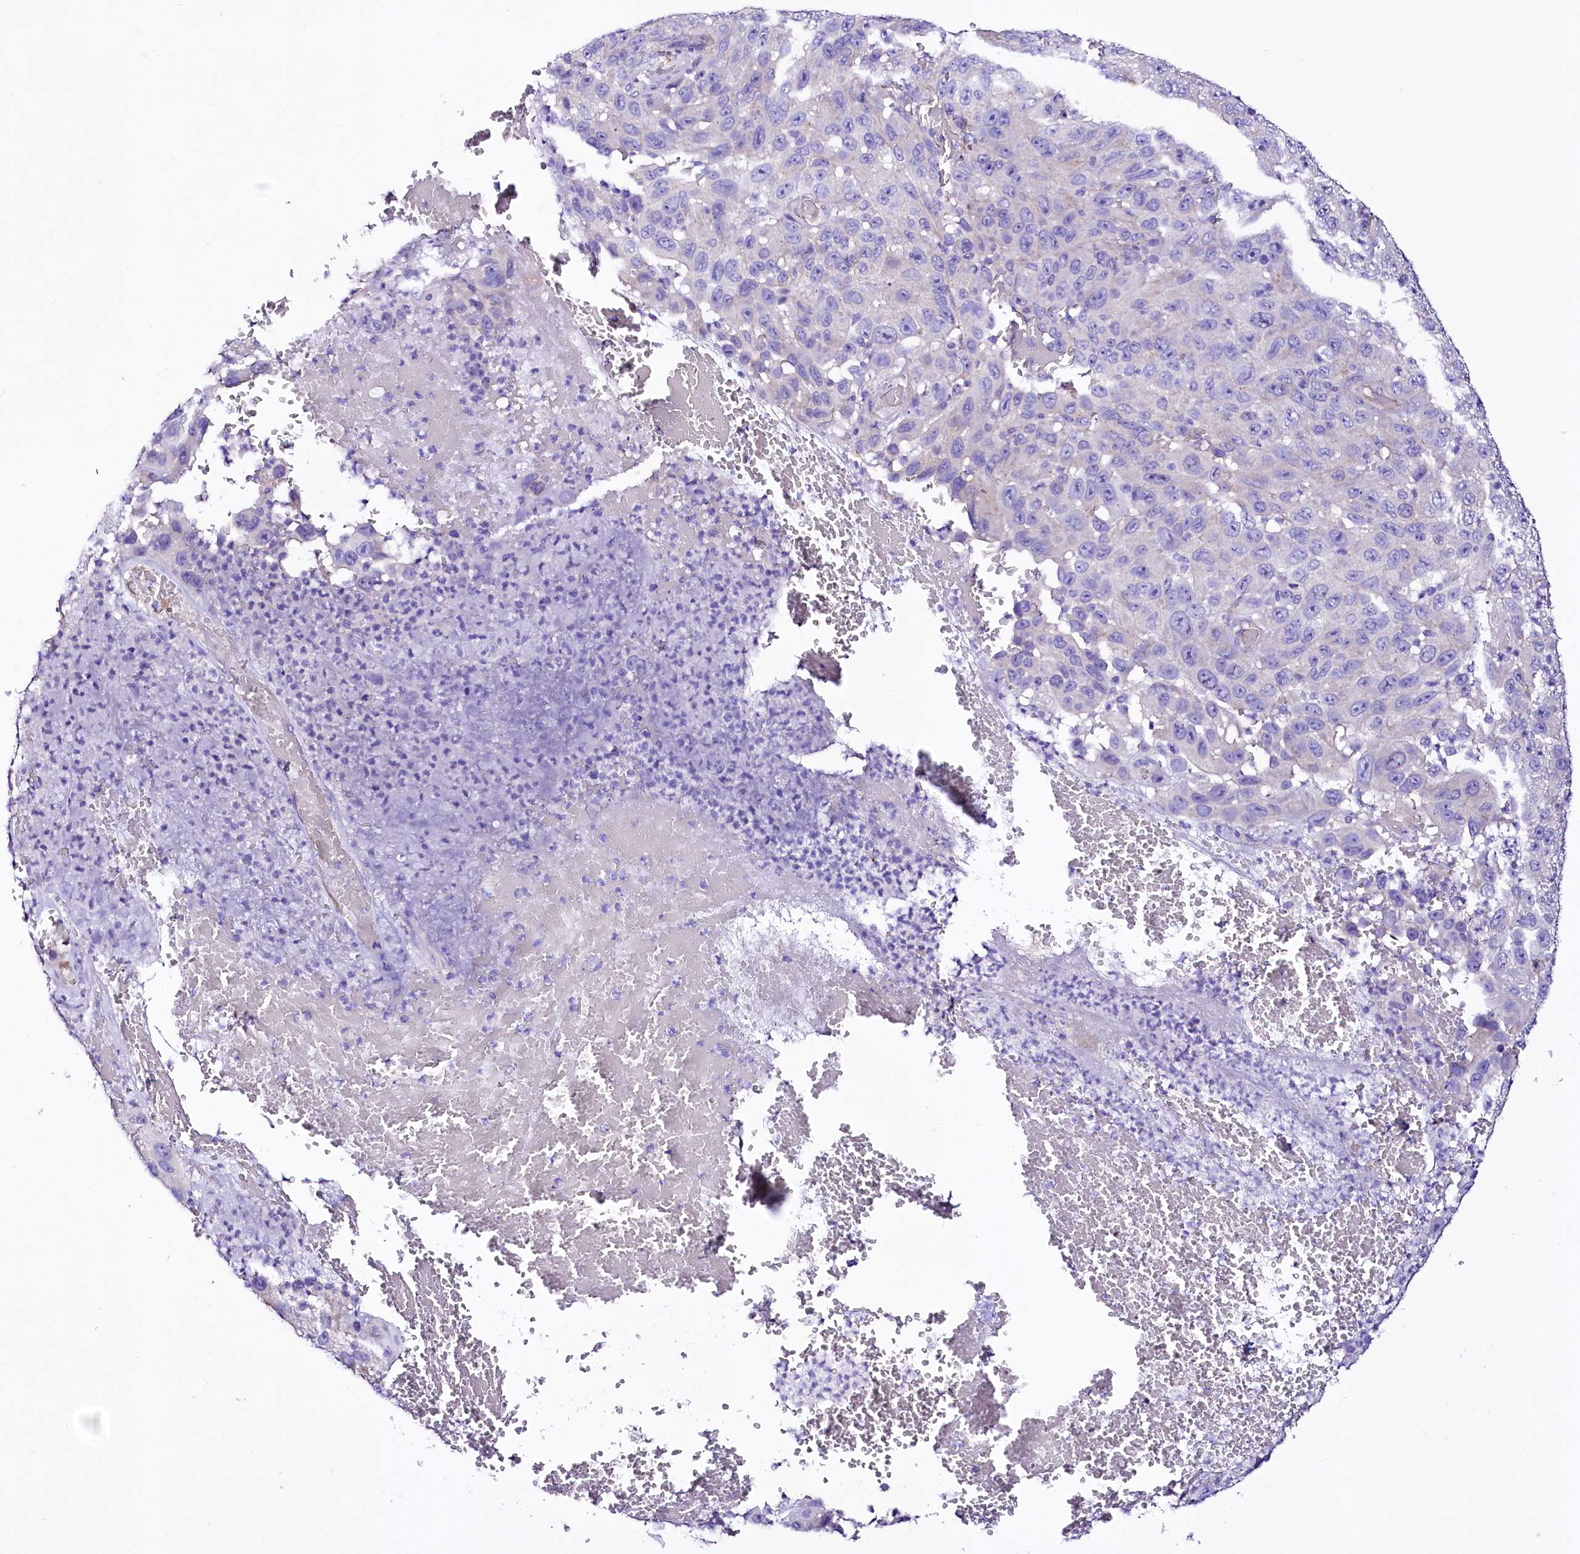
{"staining": {"intensity": "negative", "quantity": "none", "location": "none"}, "tissue": "melanoma", "cell_type": "Tumor cells", "image_type": "cancer", "snomed": [{"axis": "morphology", "description": "Normal tissue, NOS"}, {"axis": "morphology", "description": "Malignant melanoma, NOS"}, {"axis": "topography", "description": "Skin"}], "caption": "Tumor cells are negative for protein expression in human malignant melanoma.", "gene": "SLF1", "patient": {"sex": "female", "age": 96}}